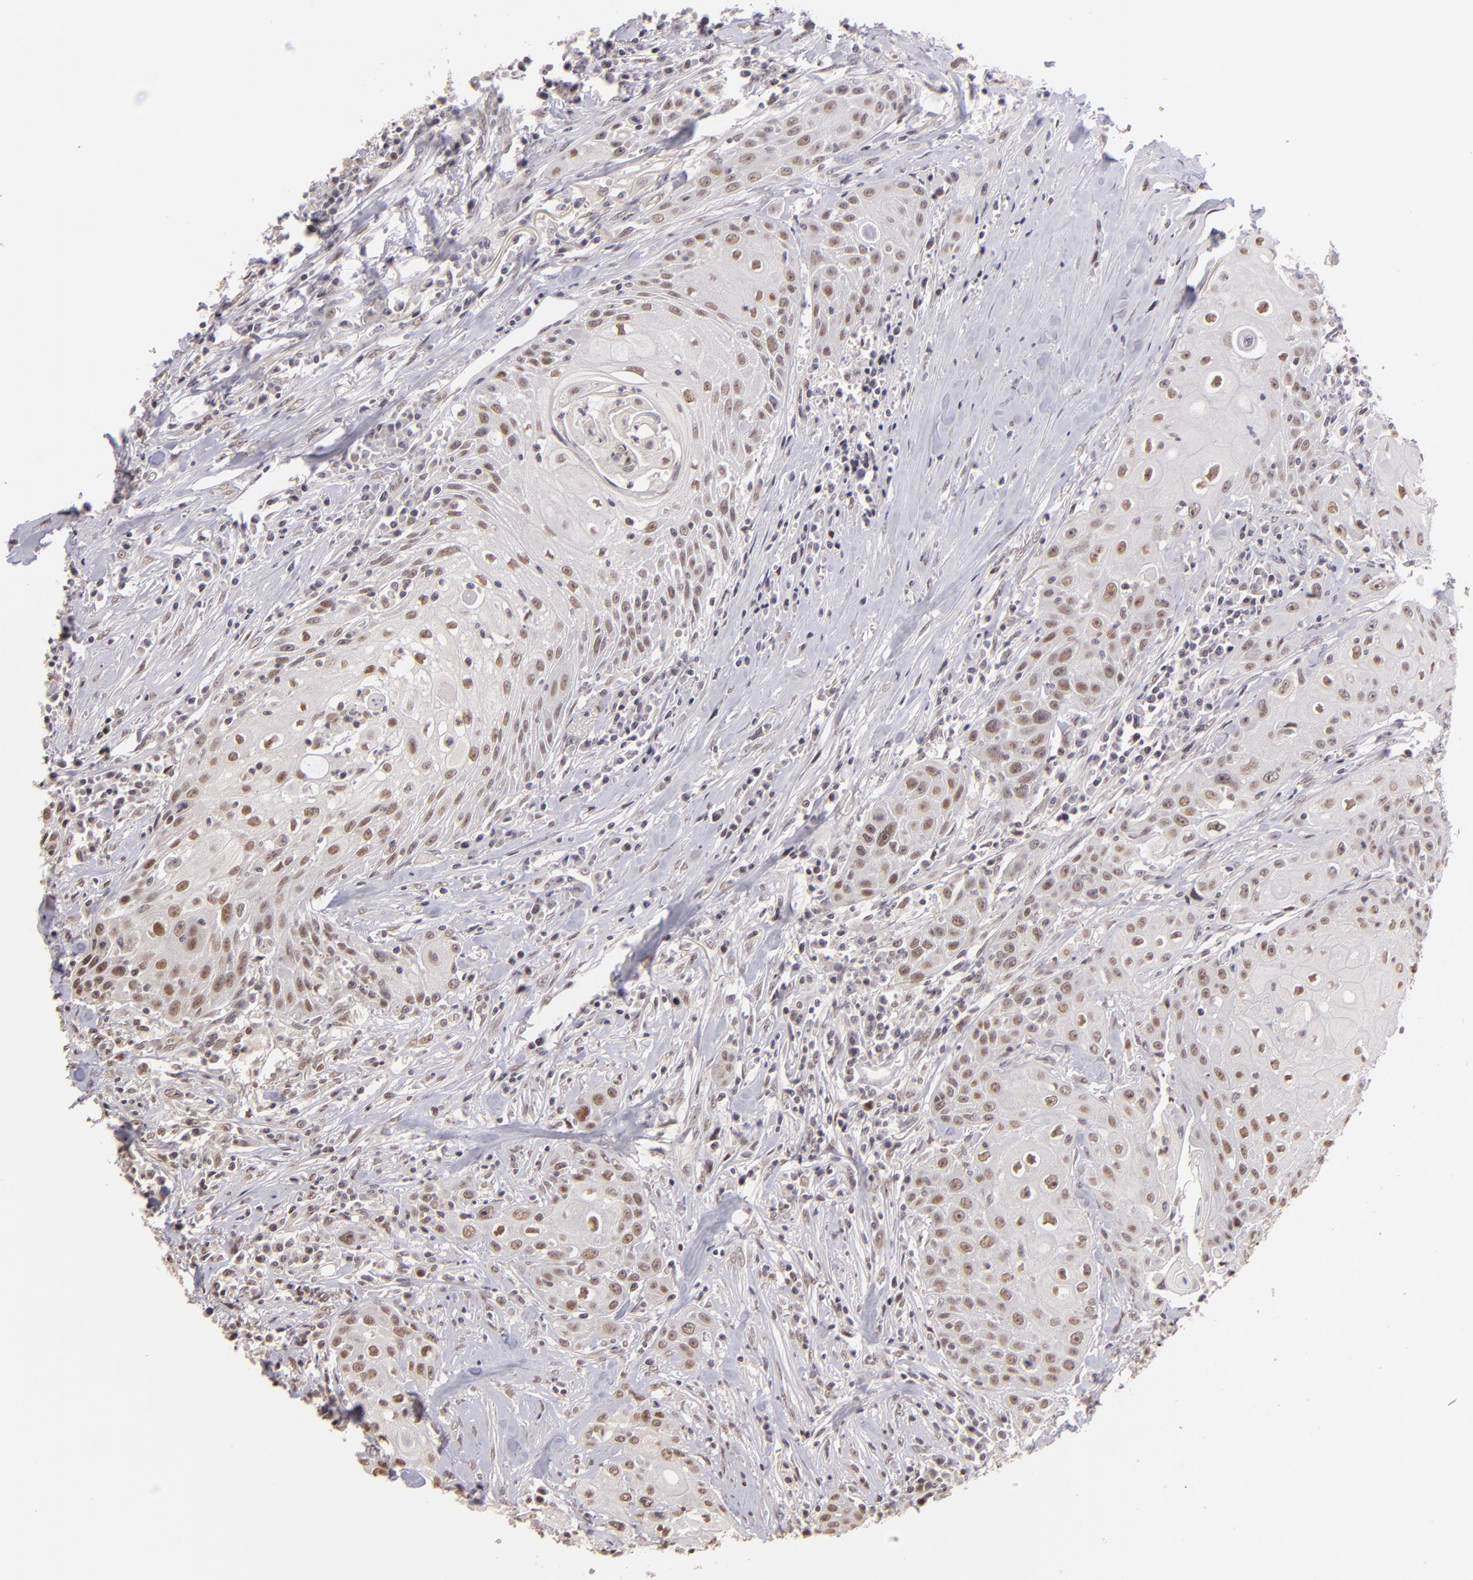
{"staining": {"intensity": "moderate", "quantity": "25%-75%", "location": "nuclear"}, "tissue": "head and neck cancer", "cell_type": "Tumor cells", "image_type": "cancer", "snomed": [{"axis": "morphology", "description": "Squamous cell carcinoma, NOS"}, {"axis": "topography", "description": "Oral tissue"}, {"axis": "topography", "description": "Head-Neck"}], "caption": "Head and neck cancer (squamous cell carcinoma) stained with a protein marker shows moderate staining in tumor cells.", "gene": "RARB", "patient": {"sex": "female", "age": 82}}